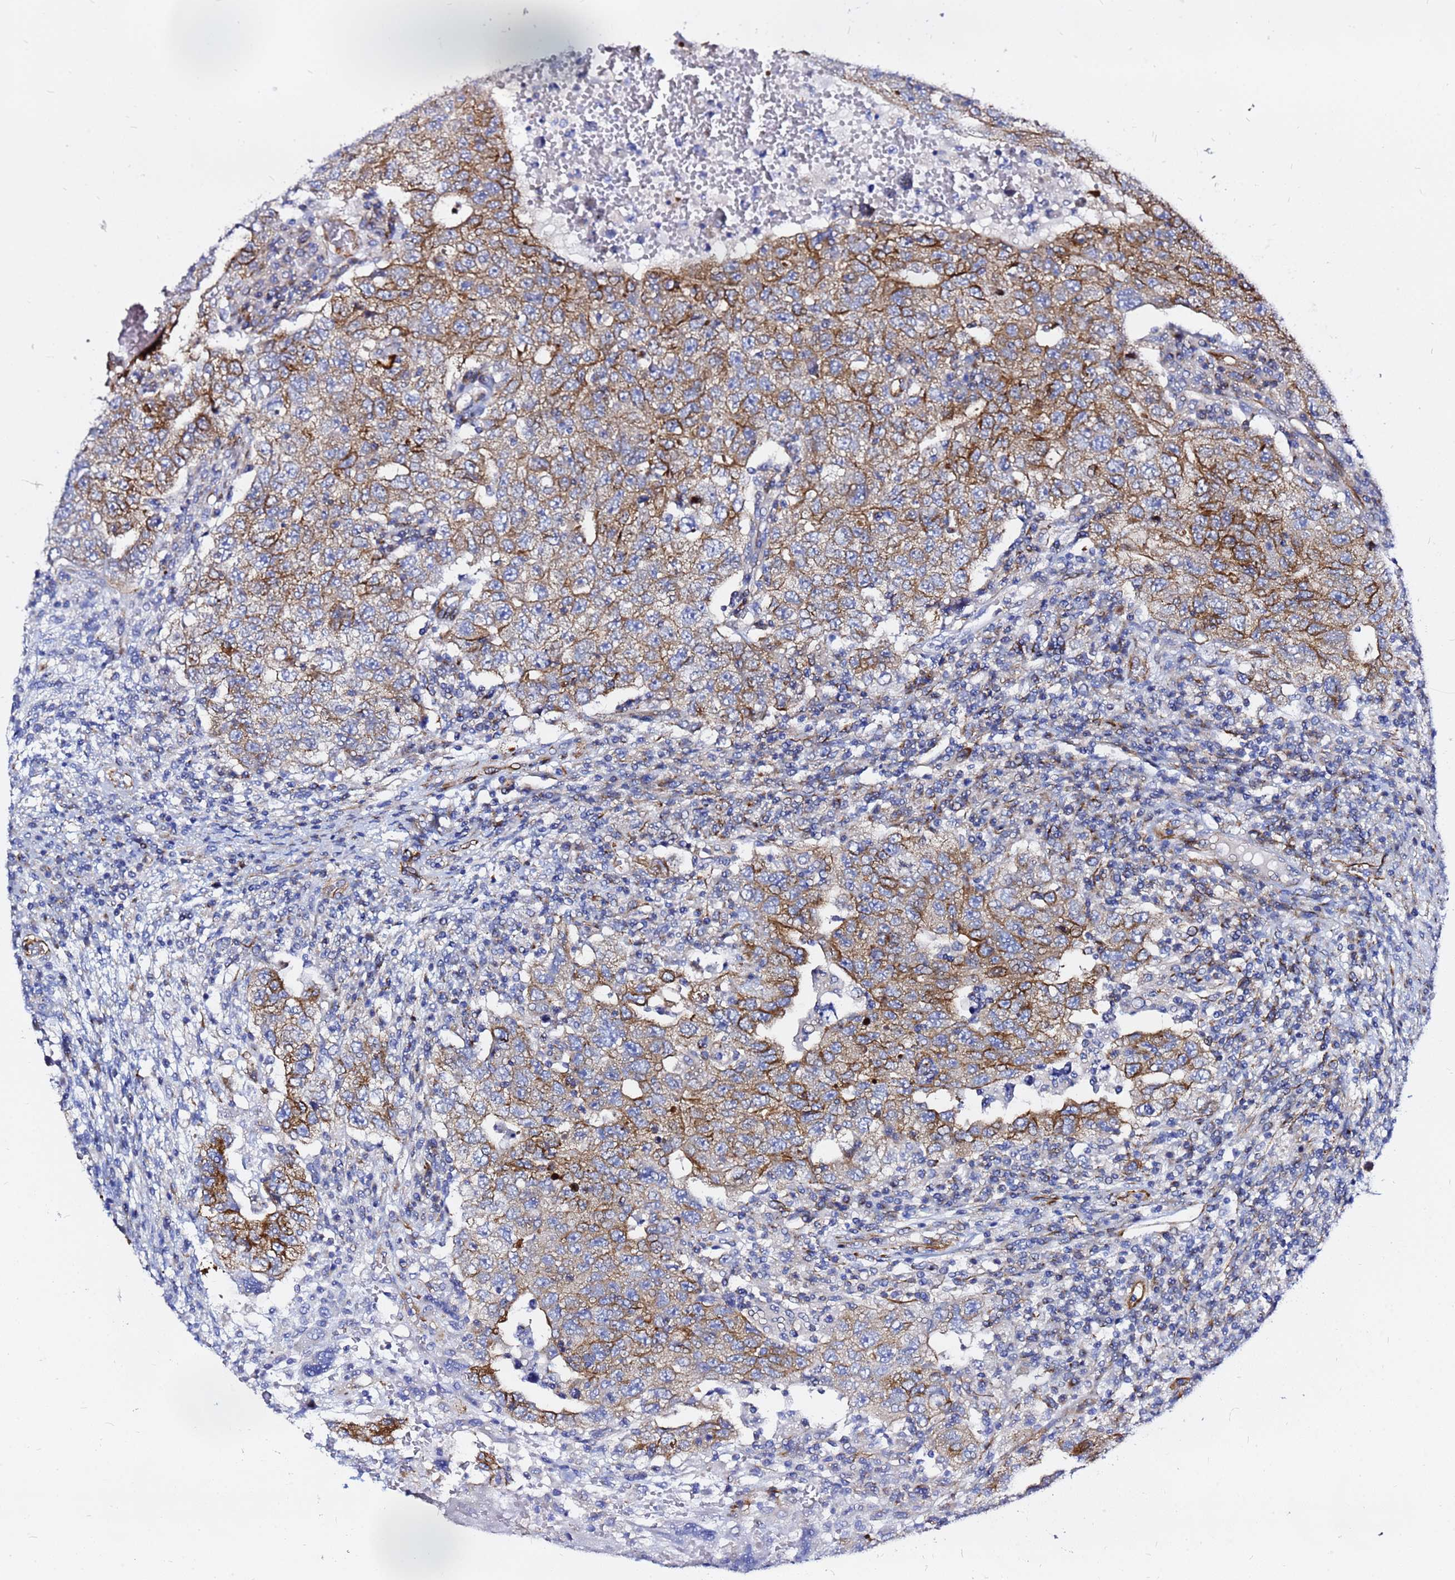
{"staining": {"intensity": "strong", "quantity": "25%-75%", "location": "cytoplasmic/membranous"}, "tissue": "testis cancer", "cell_type": "Tumor cells", "image_type": "cancer", "snomed": [{"axis": "morphology", "description": "Carcinoma, Embryonal, NOS"}, {"axis": "topography", "description": "Testis"}], "caption": "IHC histopathology image of neoplastic tissue: testis cancer (embryonal carcinoma) stained using IHC demonstrates high levels of strong protein expression localized specifically in the cytoplasmic/membranous of tumor cells, appearing as a cytoplasmic/membranous brown color.", "gene": "TUBA8", "patient": {"sex": "male", "age": 26}}